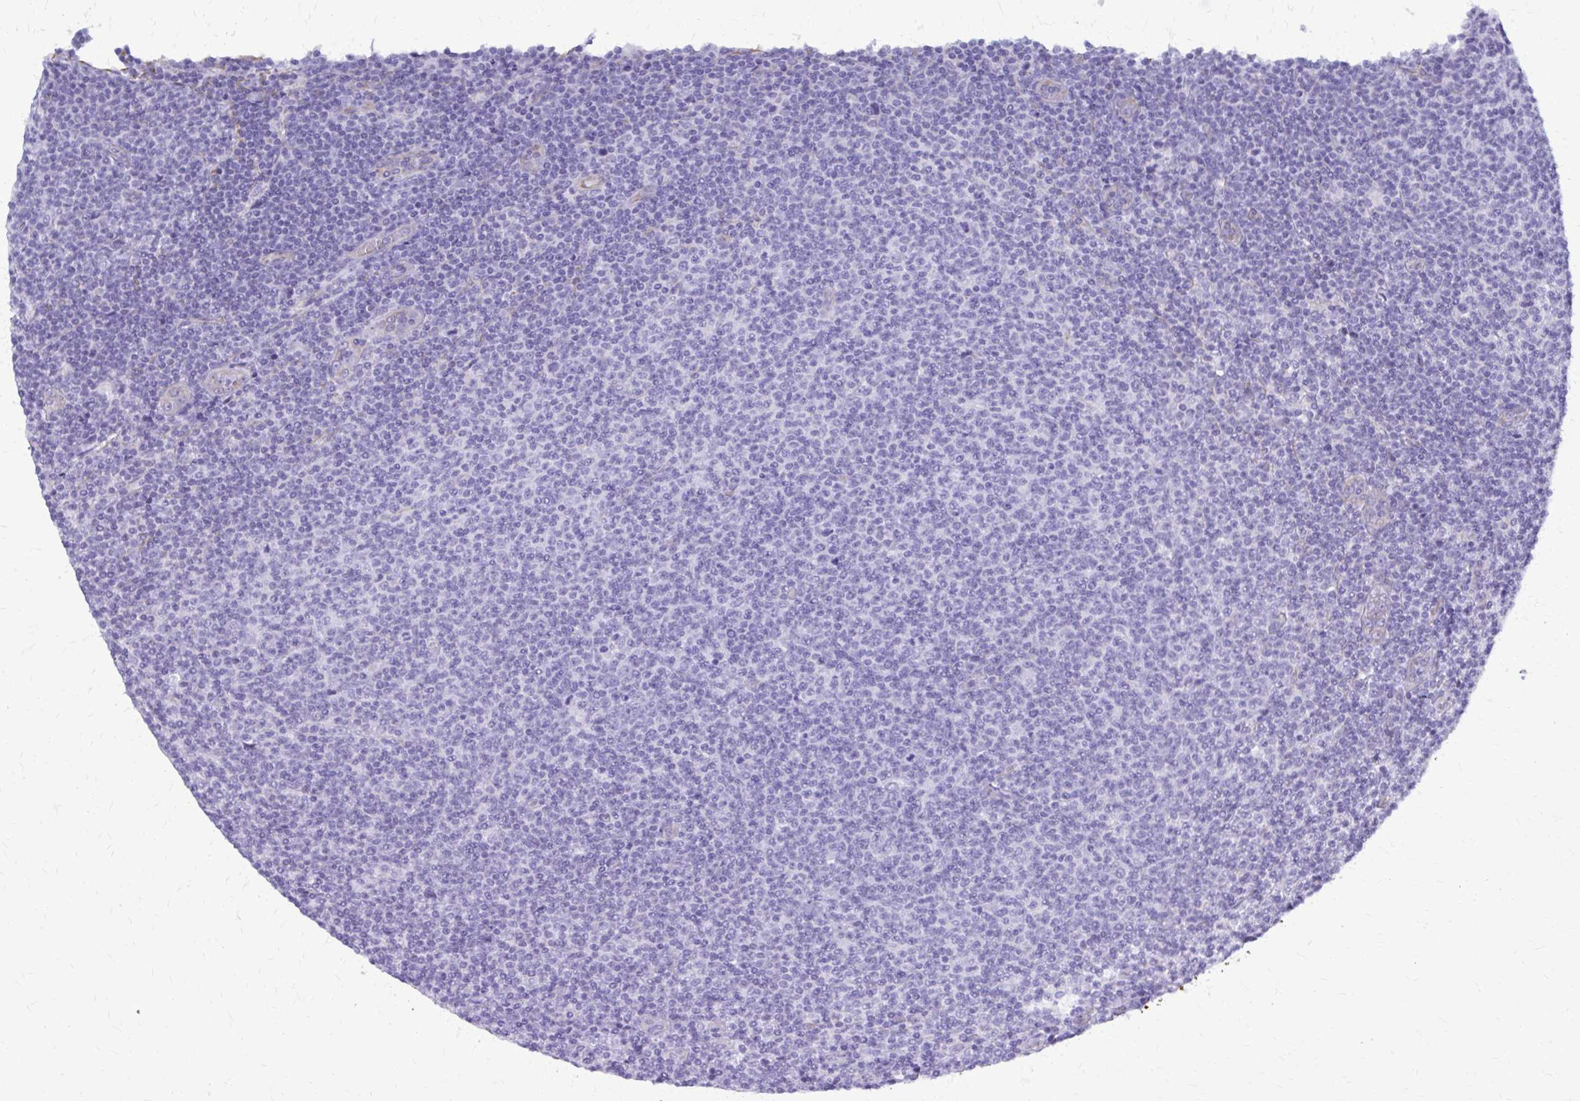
{"staining": {"intensity": "negative", "quantity": "none", "location": "none"}, "tissue": "lymphoma", "cell_type": "Tumor cells", "image_type": "cancer", "snomed": [{"axis": "morphology", "description": "Malignant lymphoma, non-Hodgkin's type, Low grade"}, {"axis": "topography", "description": "Lymph node"}], "caption": "A high-resolution photomicrograph shows immunohistochemistry (IHC) staining of lymphoma, which shows no significant positivity in tumor cells. Brightfield microscopy of IHC stained with DAB (brown) and hematoxylin (blue), captured at high magnification.", "gene": "GFAP", "patient": {"sex": "male", "age": 66}}